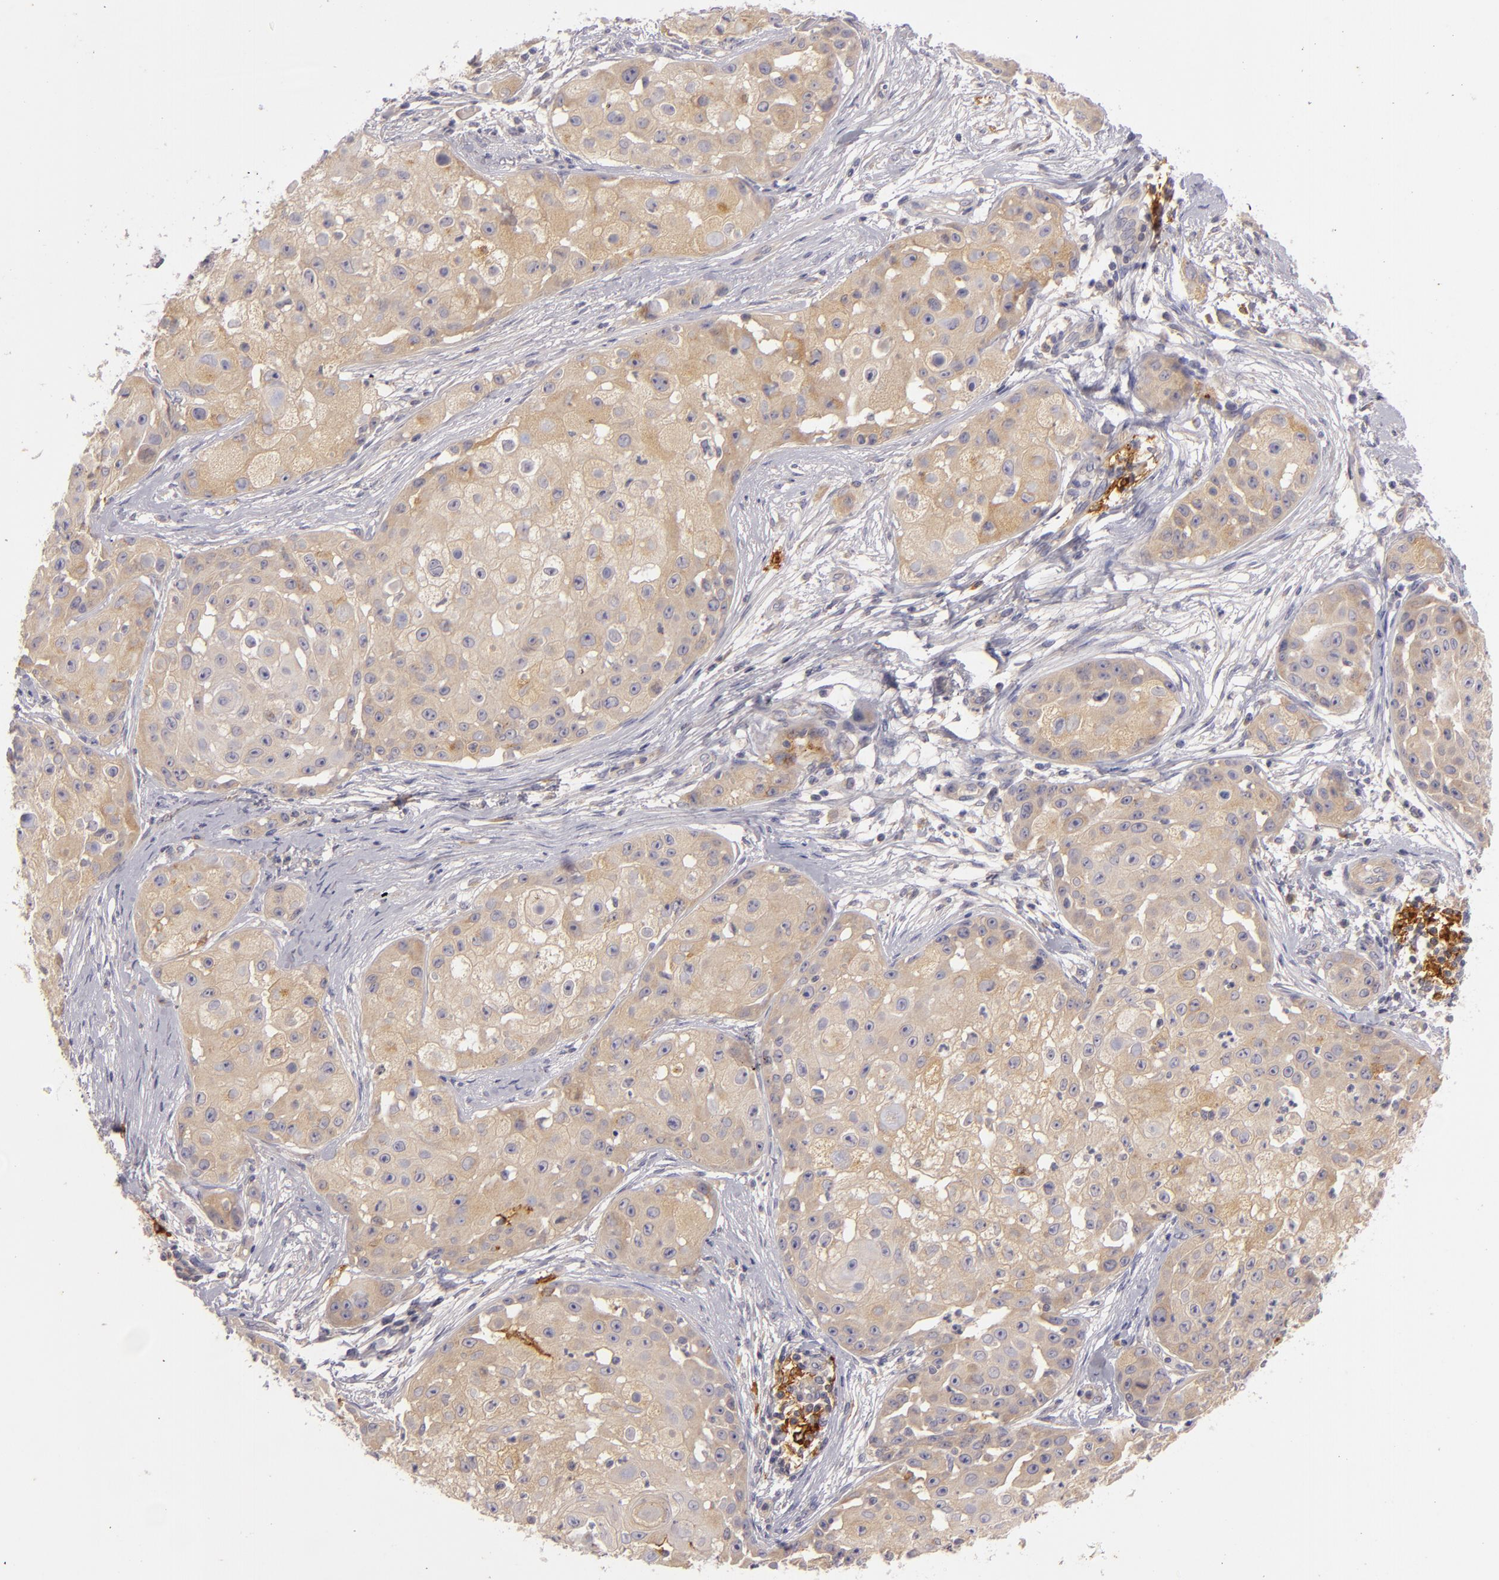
{"staining": {"intensity": "moderate", "quantity": ">75%", "location": "cytoplasmic/membranous"}, "tissue": "skin cancer", "cell_type": "Tumor cells", "image_type": "cancer", "snomed": [{"axis": "morphology", "description": "Squamous cell carcinoma, NOS"}, {"axis": "topography", "description": "Skin"}], "caption": "Immunohistochemistry (IHC) photomicrograph of neoplastic tissue: human skin squamous cell carcinoma stained using IHC exhibits medium levels of moderate protein expression localized specifically in the cytoplasmic/membranous of tumor cells, appearing as a cytoplasmic/membranous brown color.", "gene": "CD83", "patient": {"sex": "female", "age": 57}}